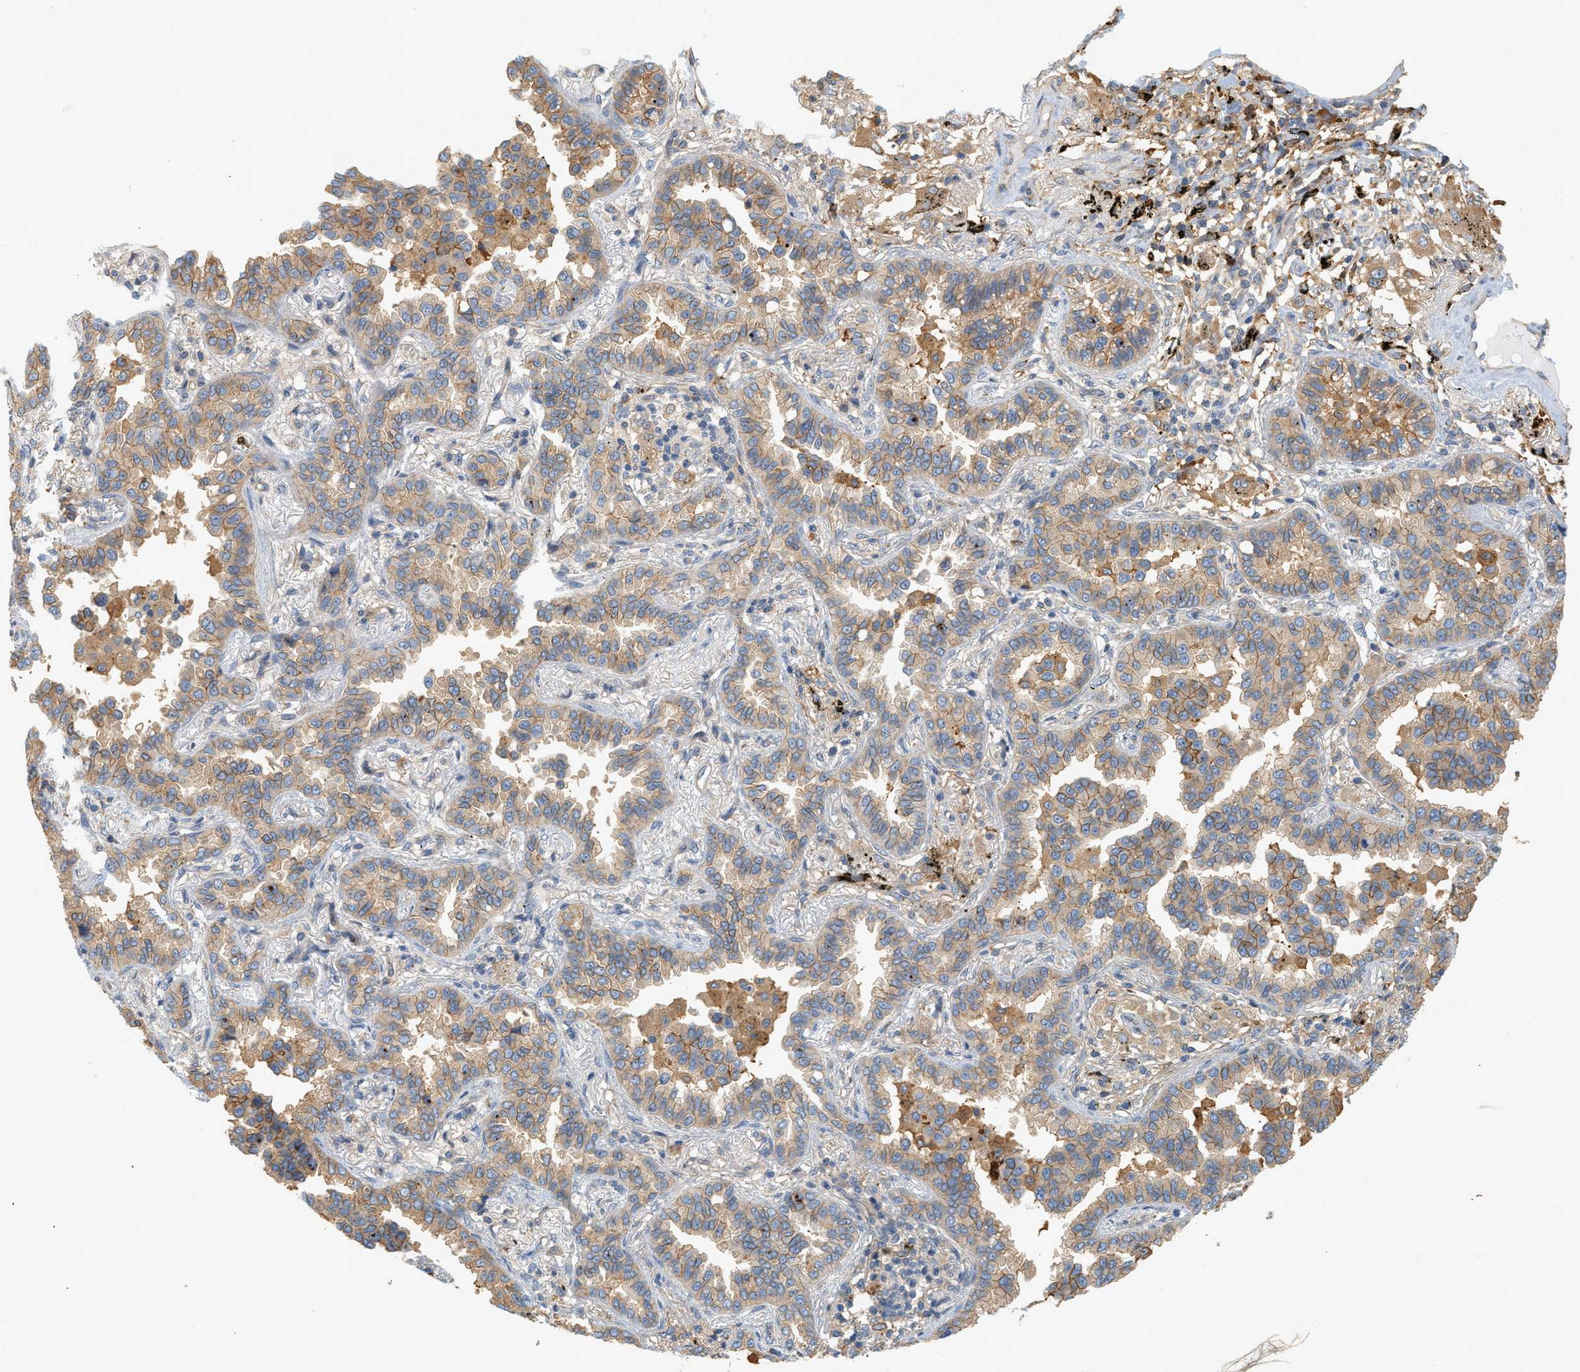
{"staining": {"intensity": "weak", "quantity": ">75%", "location": "cytoplasmic/membranous"}, "tissue": "lung cancer", "cell_type": "Tumor cells", "image_type": "cancer", "snomed": [{"axis": "morphology", "description": "Normal tissue, NOS"}, {"axis": "morphology", "description": "Adenocarcinoma, NOS"}, {"axis": "topography", "description": "Lung"}], "caption": "Lung cancer (adenocarcinoma) stained with a protein marker displays weak staining in tumor cells.", "gene": "CTXN1", "patient": {"sex": "male", "age": 59}}